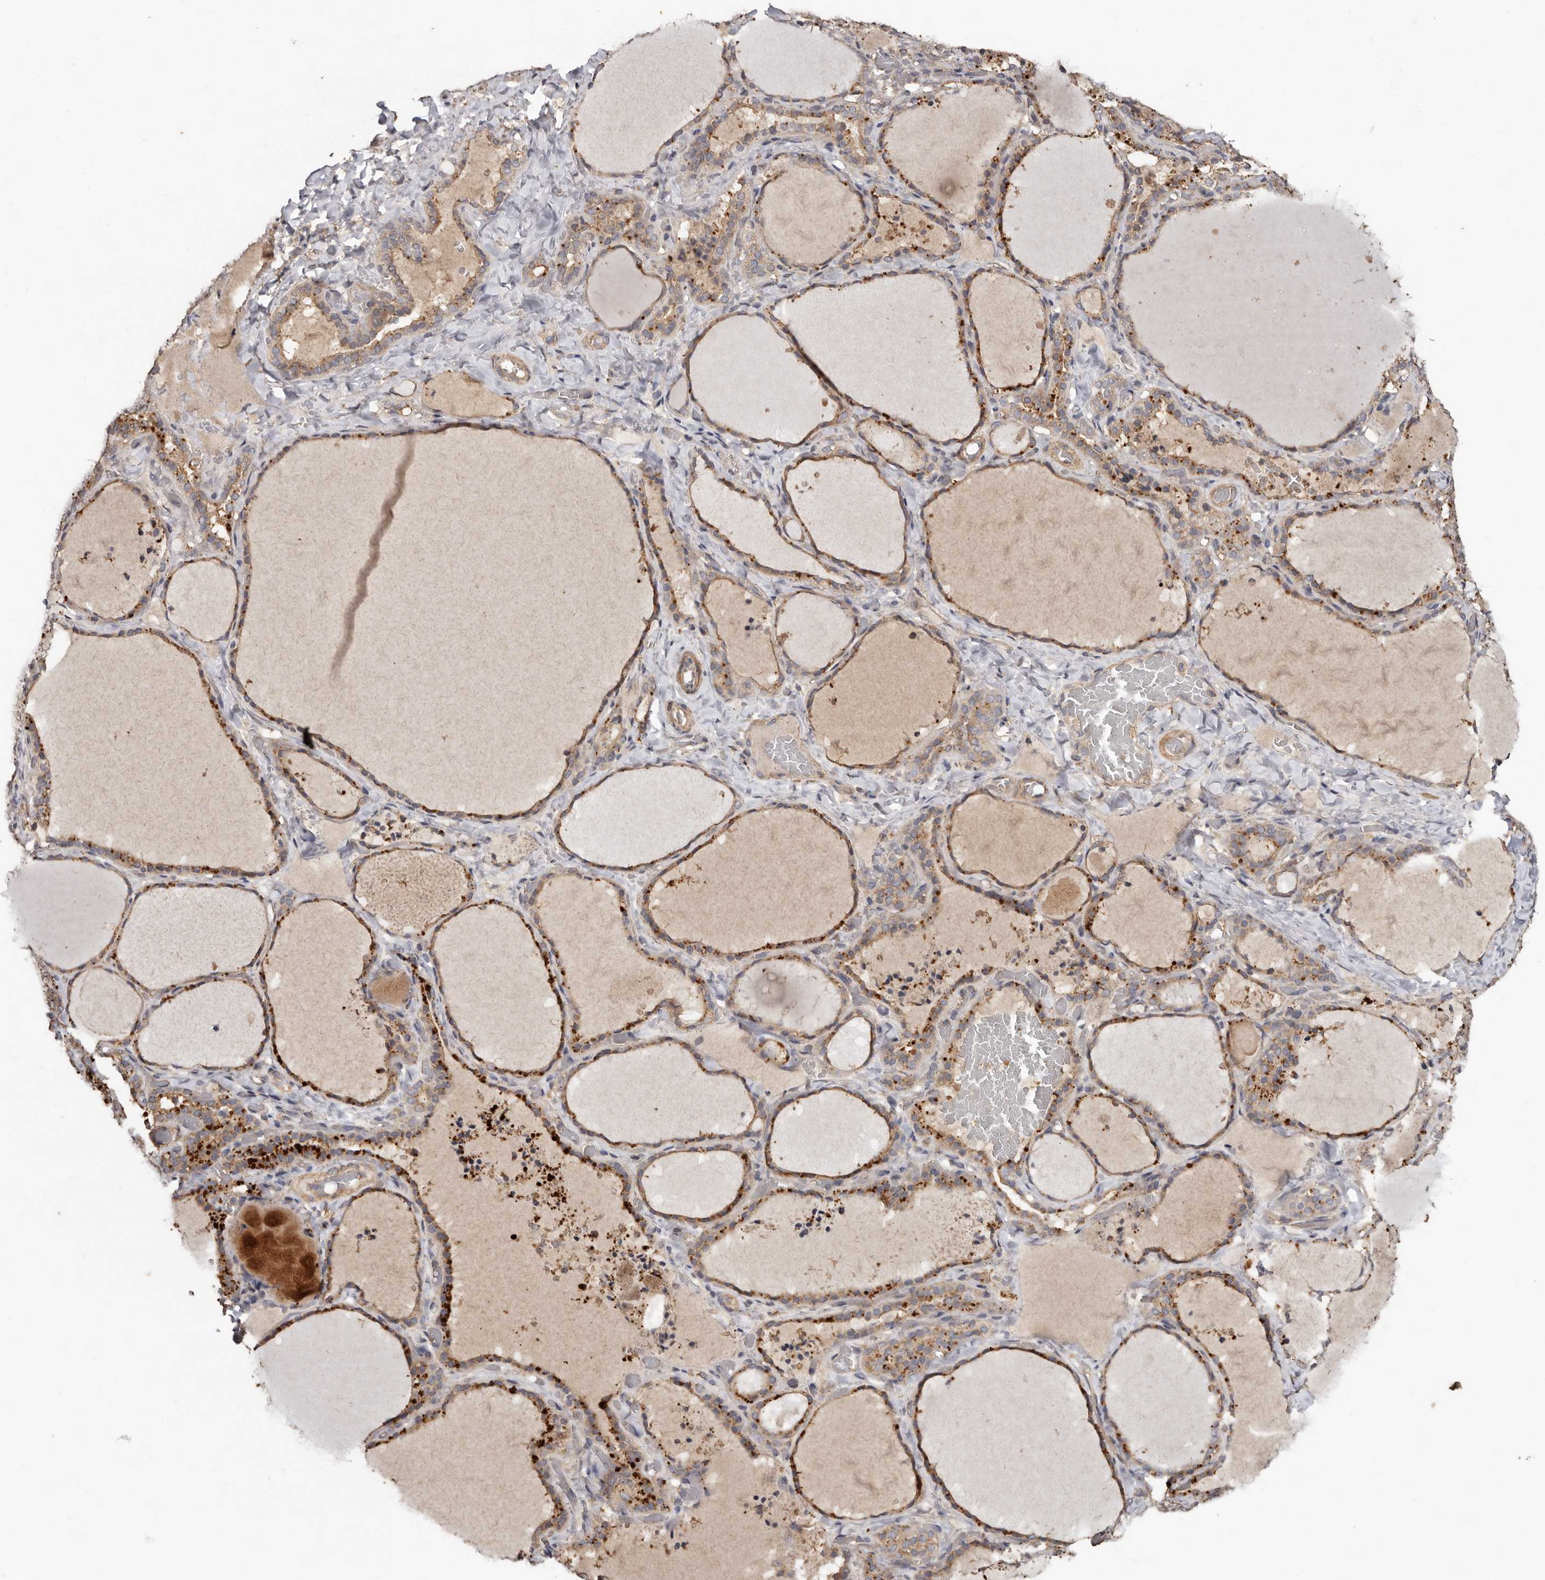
{"staining": {"intensity": "moderate", "quantity": ">75%", "location": "cytoplasmic/membranous"}, "tissue": "thyroid gland", "cell_type": "Glandular cells", "image_type": "normal", "snomed": [{"axis": "morphology", "description": "Normal tissue, NOS"}, {"axis": "topography", "description": "Thyroid gland"}], "caption": "Immunohistochemistry image of benign thyroid gland stained for a protein (brown), which displays medium levels of moderate cytoplasmic/membranous staining in approximately >75% of glandular cells.", "gene": "RWDD1", "patient": {"sex": "female", "age": 22}}